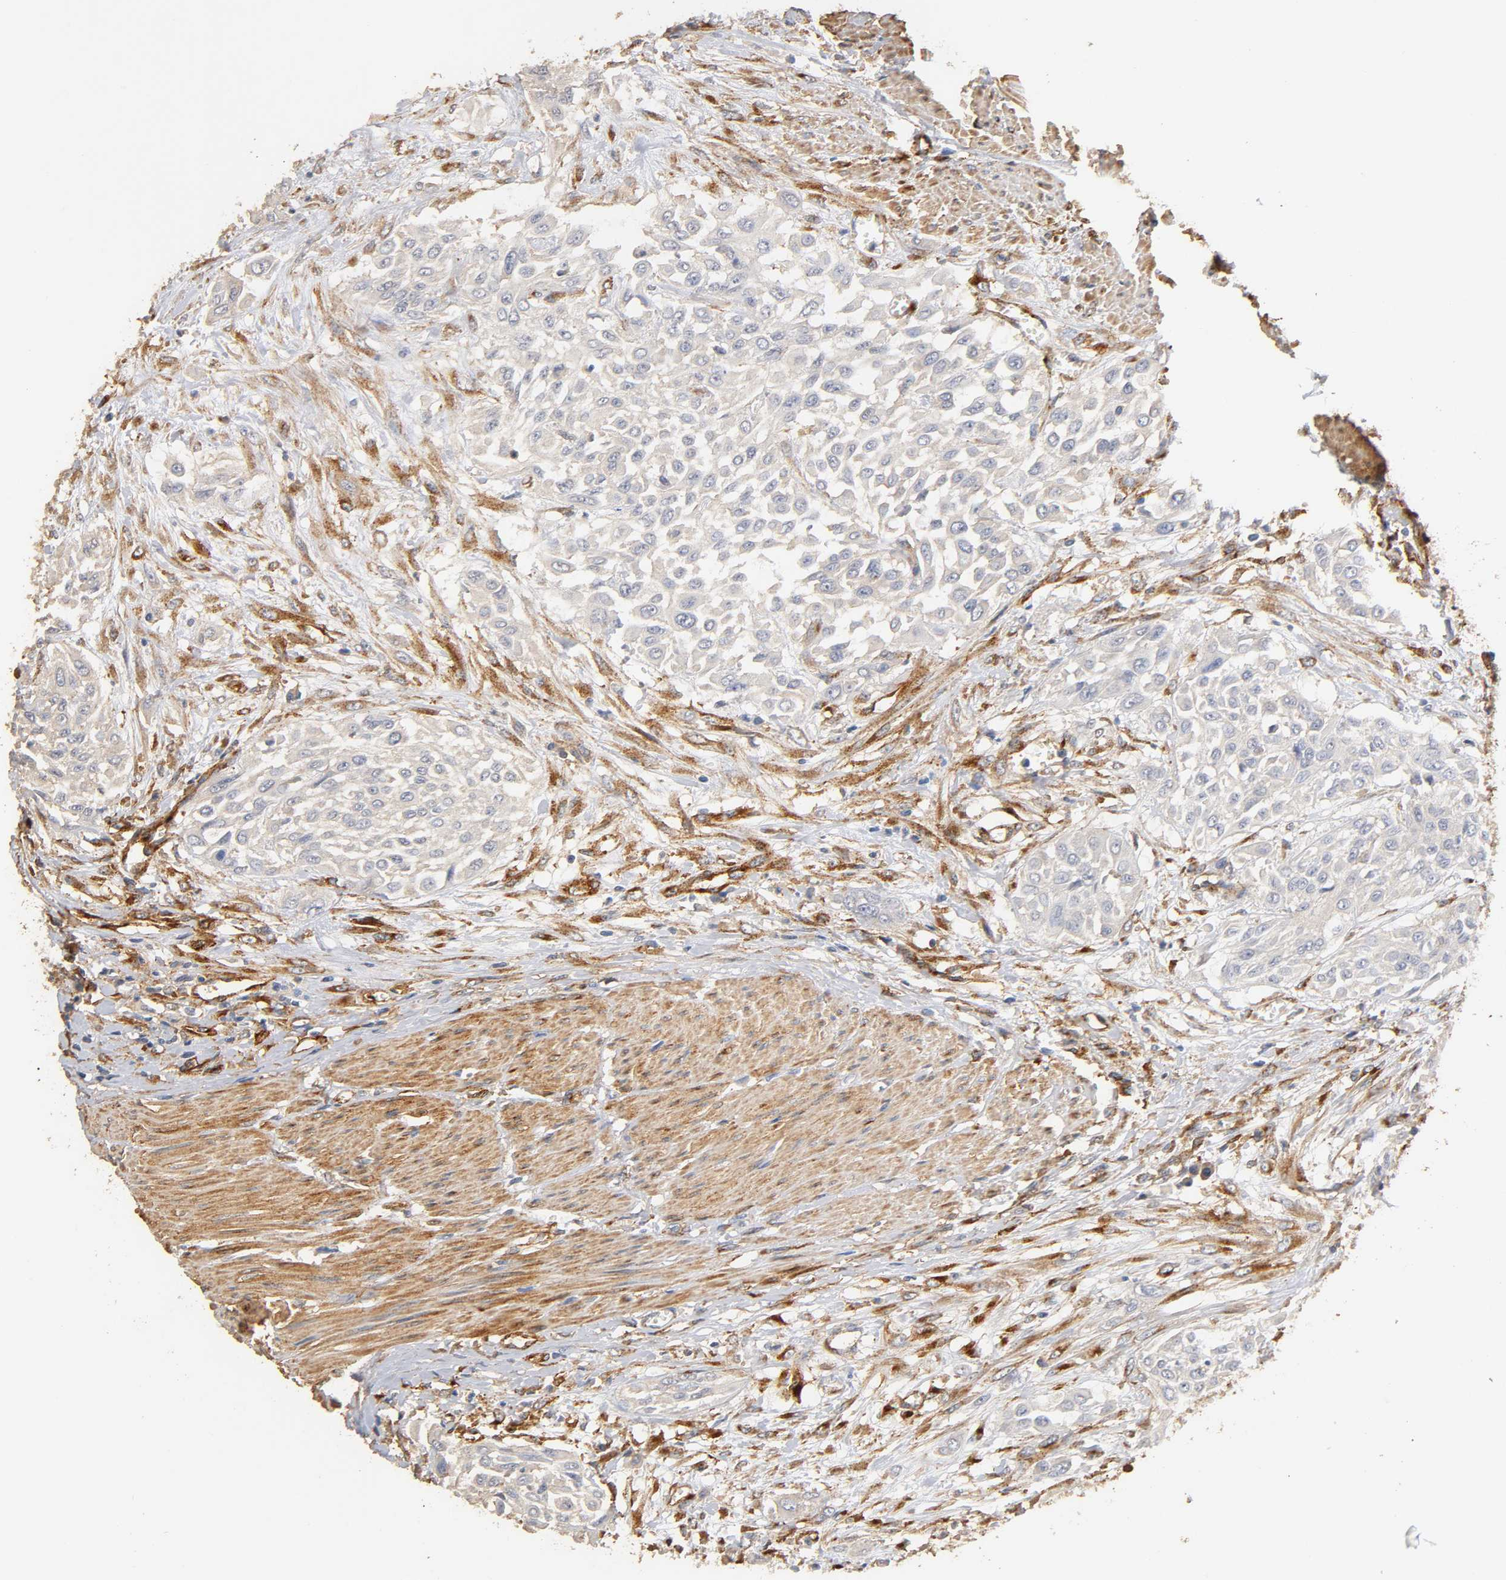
{"staining": {"intensity": "negative", "quantity": "none", "location": "none"}, "tissue": "urothelial cancer", "cell_type": "Tumor cells", "image_type": "cancer", "snomed": [{"axis": "morphology", "description": "Urothelial carcinoma, High grade"}, {"axis": "topography", "description": "Urinary bladder"}], "caption": "This is an immunohistochemistry (IHC) histopathology image of high-grade urothelial carcinoma. There is no positivity in tumor cells.", "gene": "IFITM3", "patient": {"sex": "male", "age": 57}}